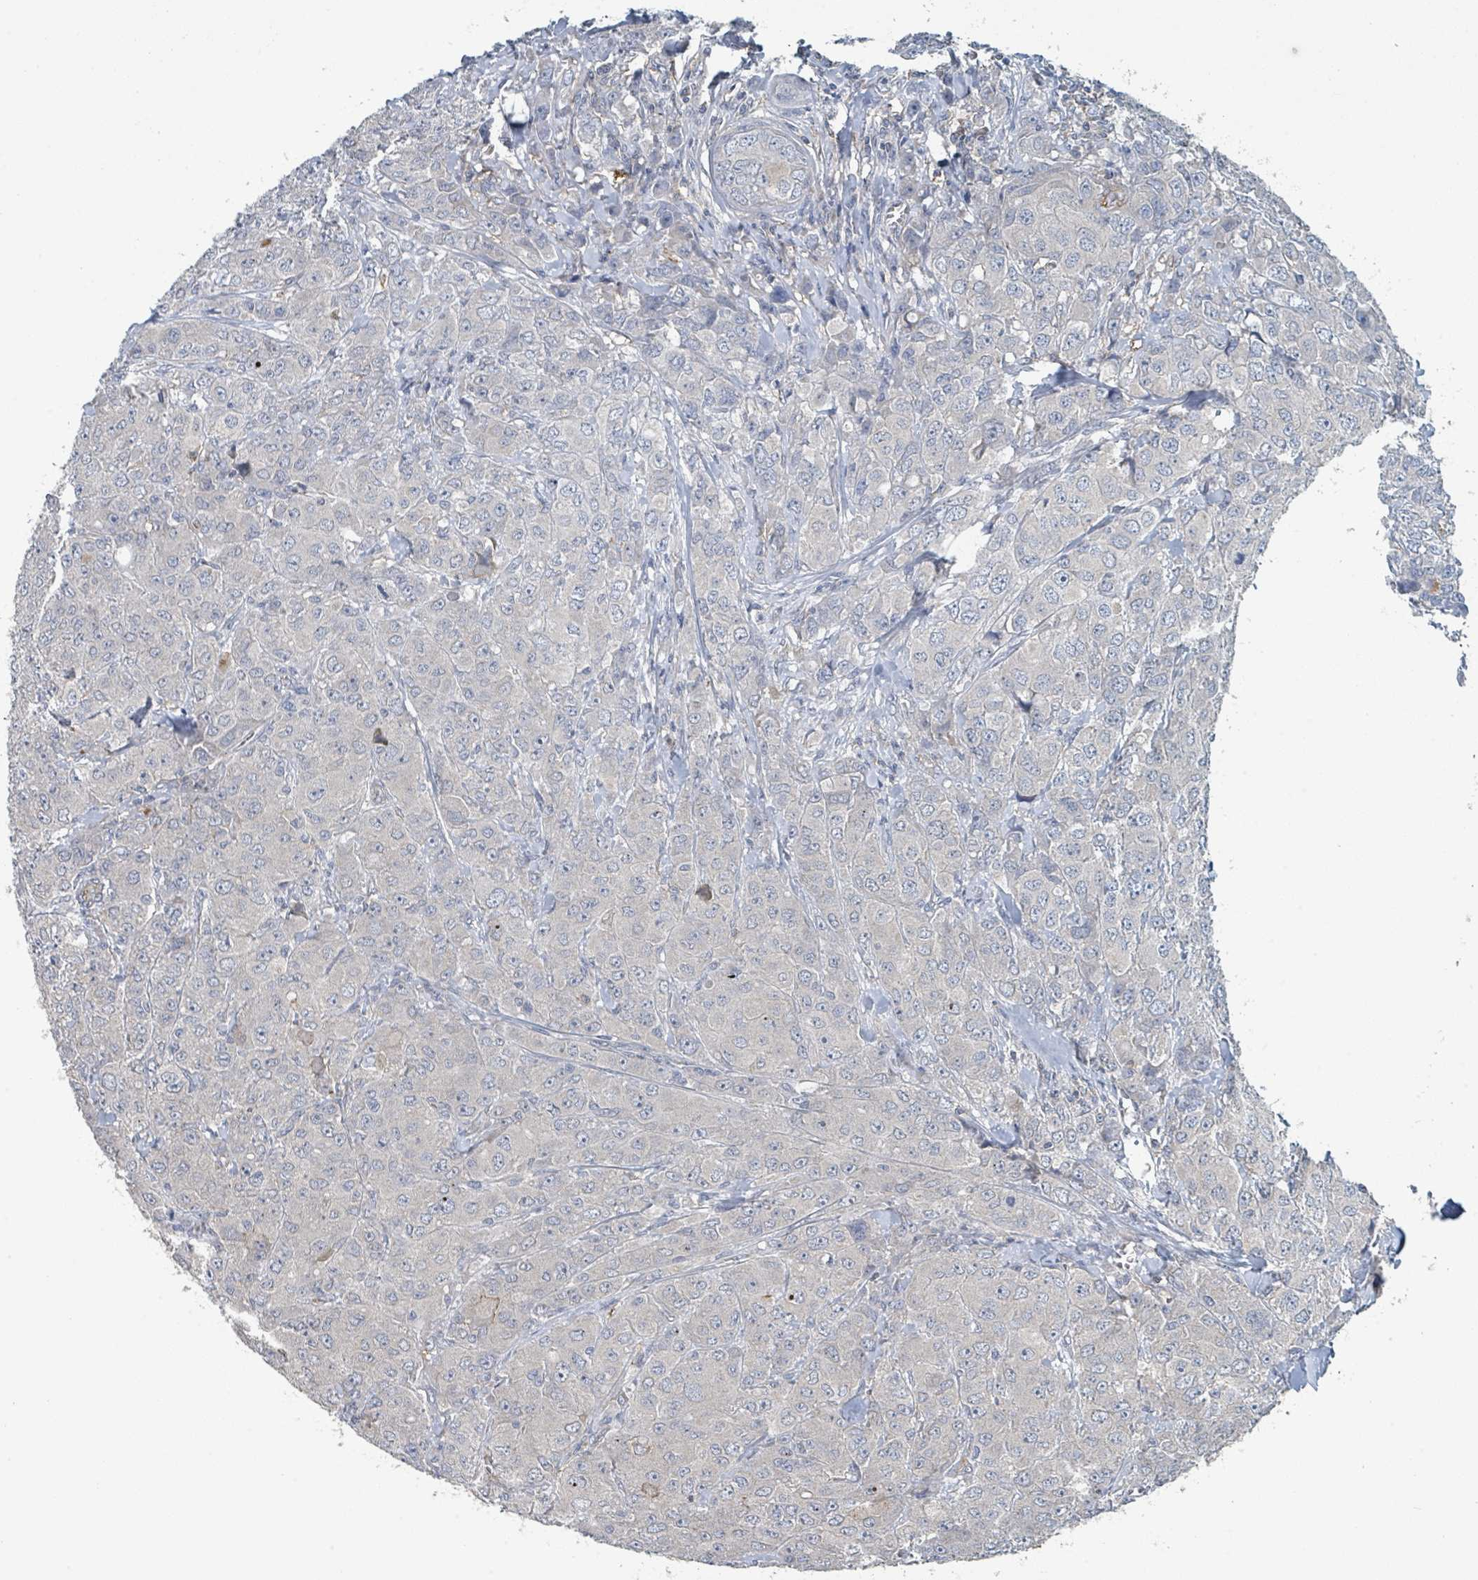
{"staining": {"intensity": "negative", "quantity": "none", "location": "none"}, "tissue": "breast cancer", "cell_type": "Tumor cells", "image_type": "cancer", "snomed": [{"axis": "morphology", "description": "Duct carcinoma"}, {"axis": "topography", "description": "Breast"}], "caption": "The photomicrograph reveals no significant positivity in tumor cells of breast cancer. The staining is performed using DAB (3,3'-diaminobenzidine) brown chromogen with nuclei counter-stained in using hematoxylin.", "gene": "LRRC42", "patient": {"sex": "female", "age": 43}}